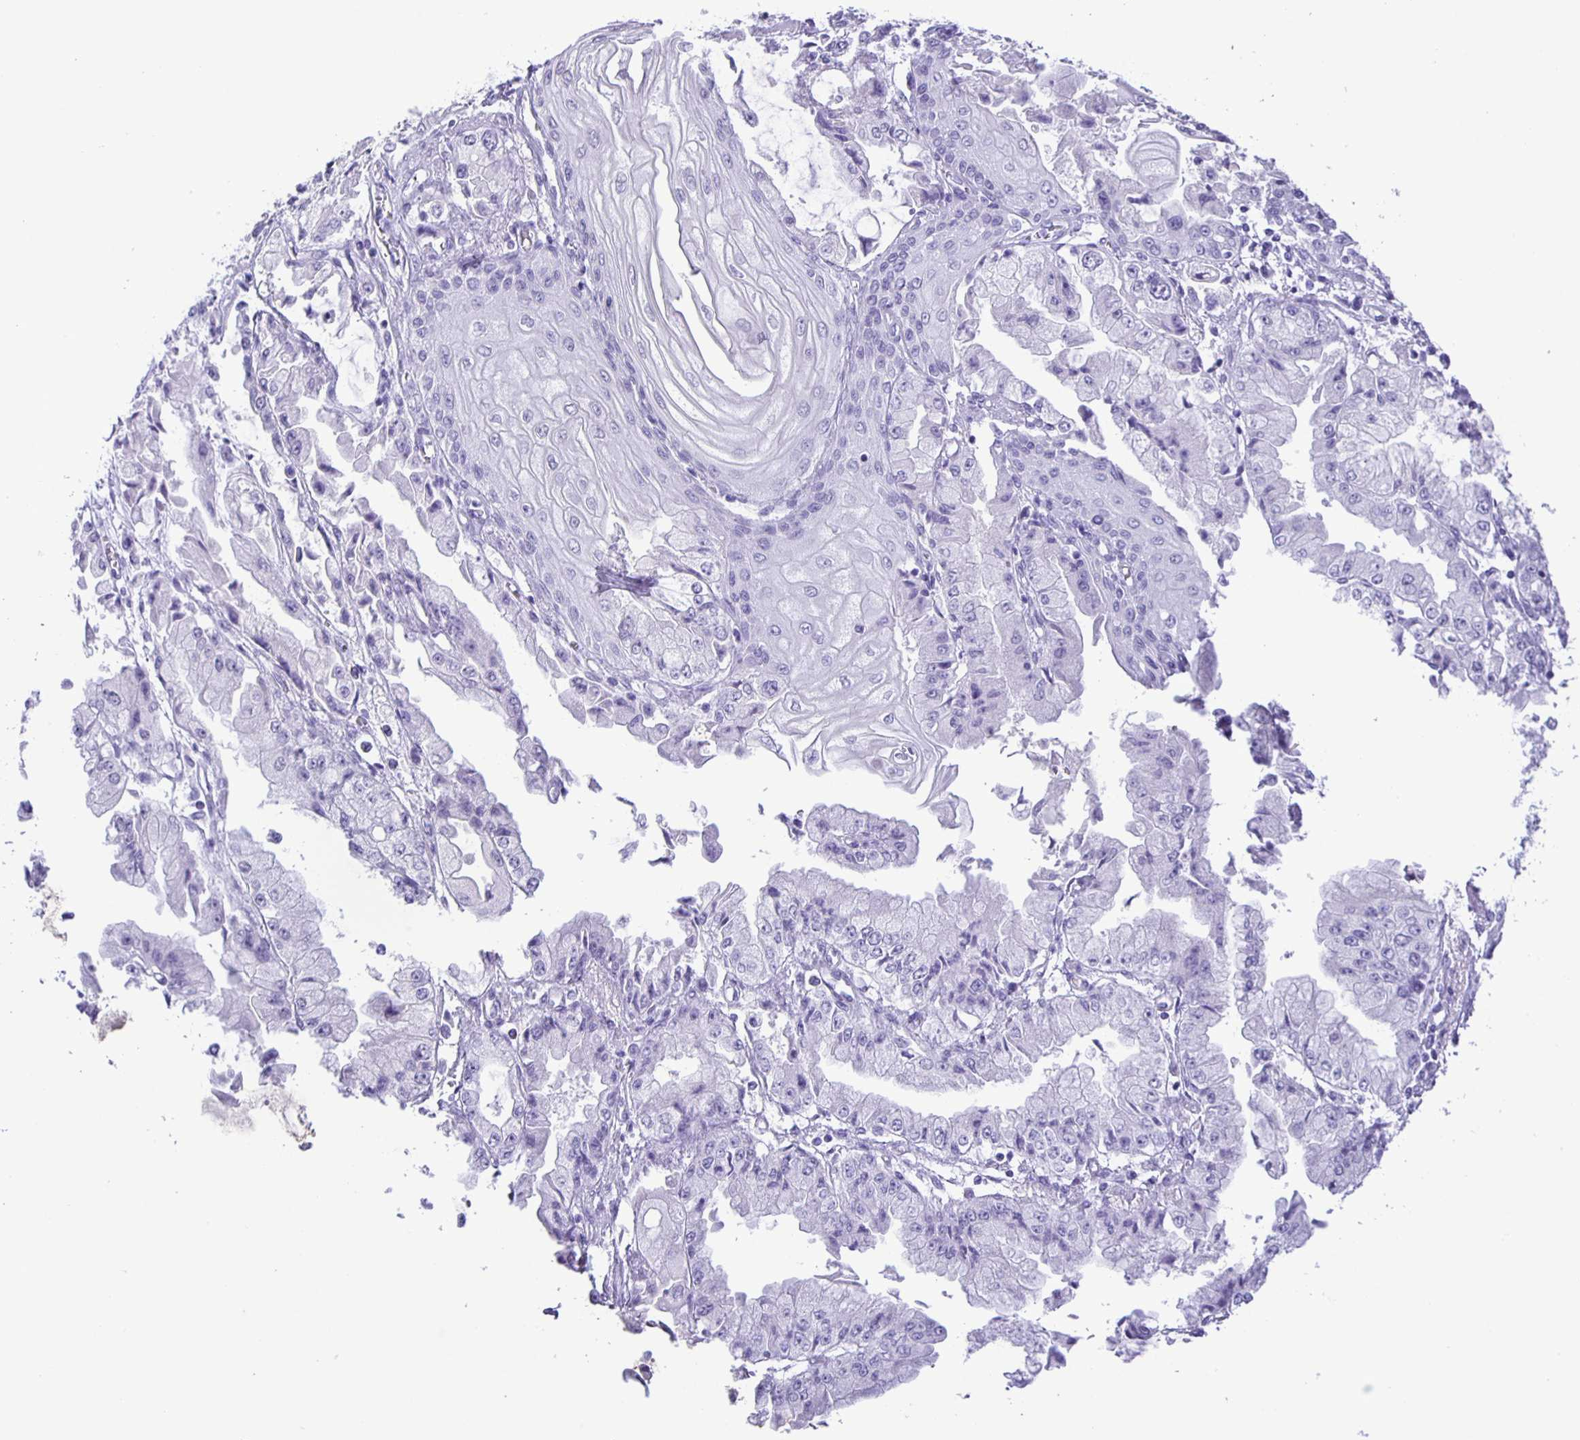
{"staining": {"intensity": "negative", "quantity": "none", "location": "none"}, "tissue": "stomach cancer", "cell_type": "Tumor cells", "image_type": "cancer", "snomed": [{"axis": "morphology", "description": "Adenocarcinoma, NOS"}, {"axis": "topography", "description": "Stomach, upper"}], "caption": "High magnification brightfield microscopy of adenocarcinoma (stomach) stained with DAB (brown) and counterstained with hematoxylin (blue): tumor cells show no significant expression. (Brightfield microscopy of DAB IHC at high magnification).", "gene": "EZHIP", "patient": {"sex": "female", "age": 74}}